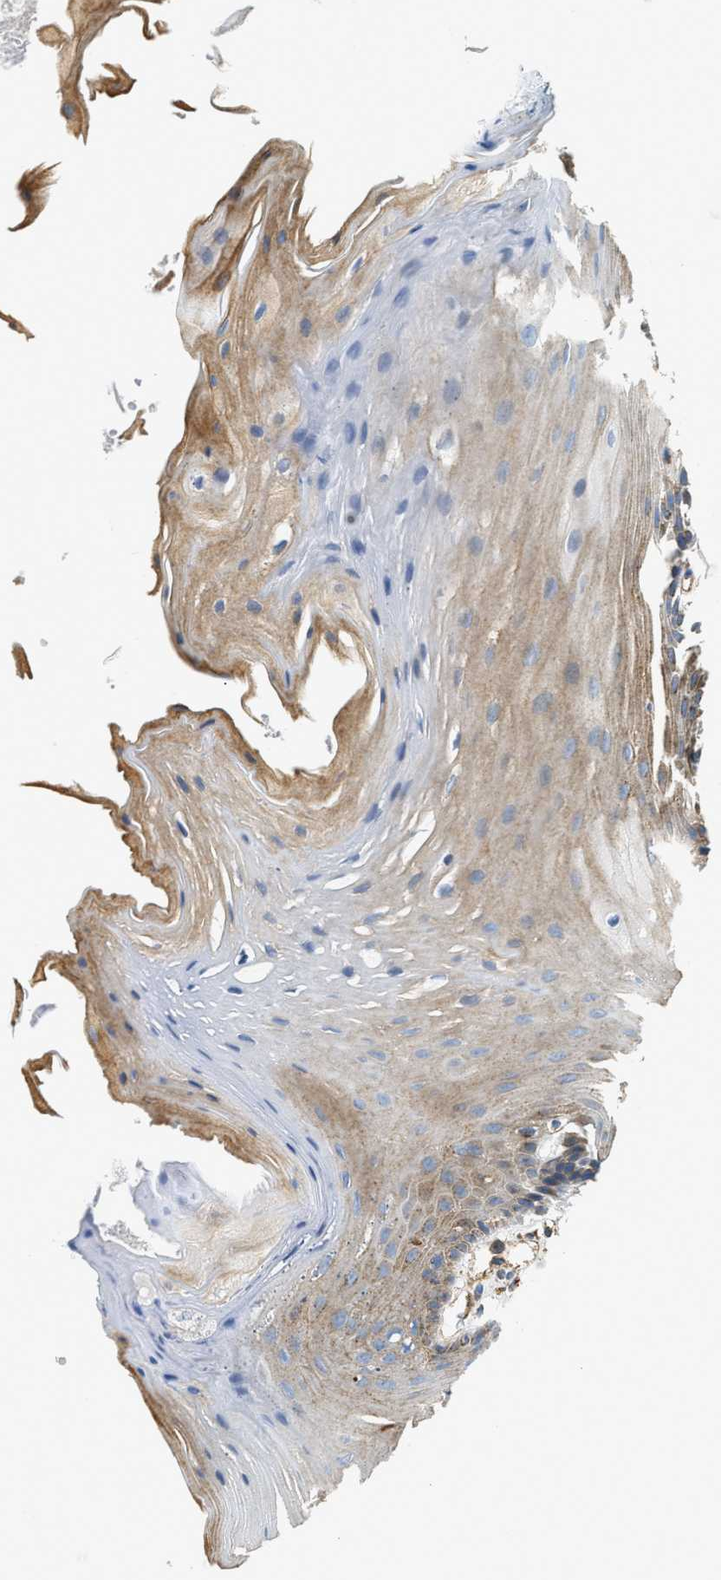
{"staining": {"intensity": "moderate", "quantity": ">75%", "location": "cytoplasmic/membranous"}, "tissue": "oral mucosa", "cell_type": "Squamous epithelial cells", "image_type": "normal", "snomed": [{"axis": "morphology", "description": "Normal tissue, NOS"}, {"axis": "morphology", "description": "Squamous cell carcinoma, NOS"}, {"axis": "topography", "description": "Oral tissue"}, {"axis": "topography", "description": "Head-Neck"}], "caption": "Protein analysis of normal oral mucosa reveals moderate cytoplasmic/membranous staining in approximately >75% of squamous epithelial cells.", "gene": "NSUN7", "patient": {"sex": "male", "age": 71}}